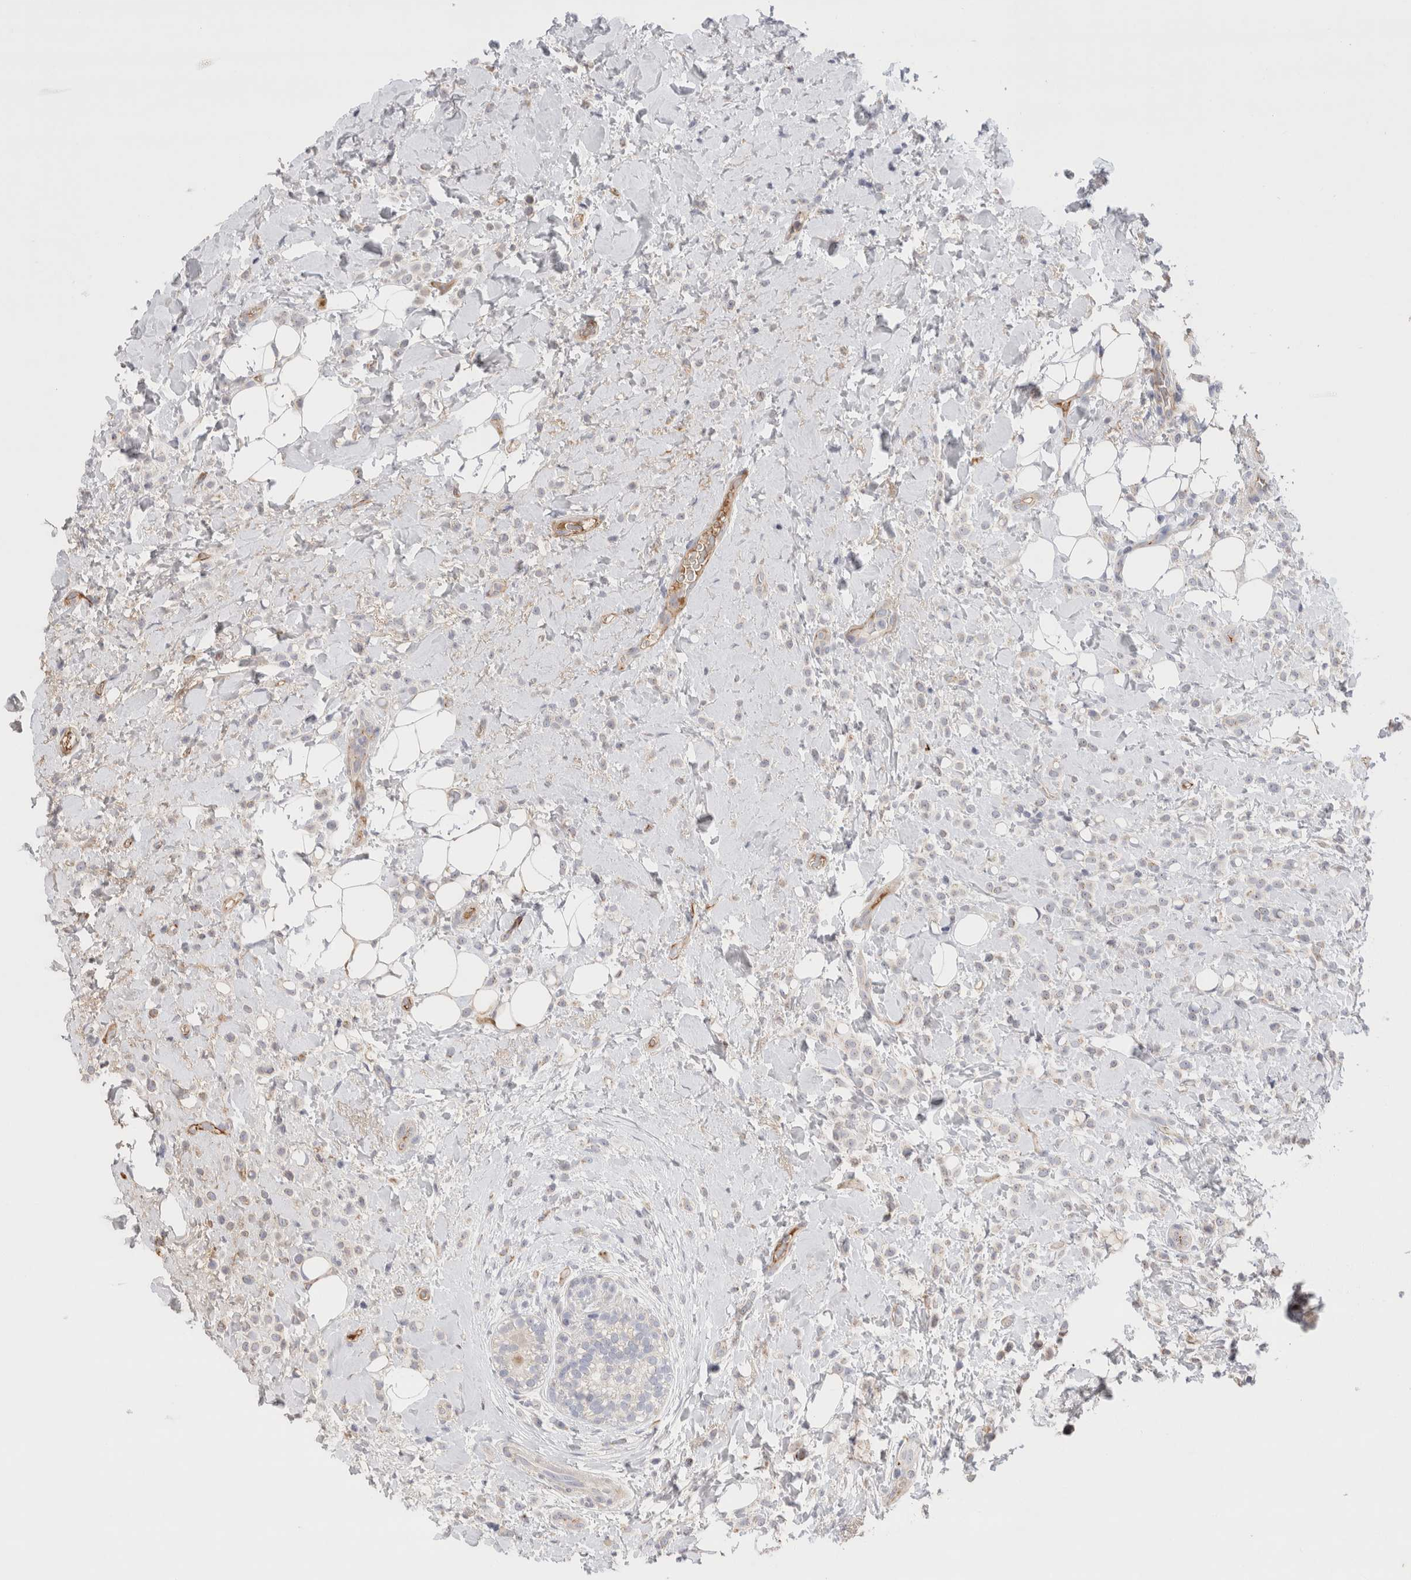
{"staining": {"intensity": "negative", "quantity": "none", "location": "none"}, "tissue": "breast cancer", "cell_type": "Tumor cells", "image_type": "cancer", "snomed": [{"axis": "morphology", "description": "Normal tissue, NOS"}, {"axis": "morphology", "description": "Lobular carcinoma"}, {"axis": "topography", "description": "Breast"}], "caption": "This is an IHC photomicrograph of human breast cancer (lobular carcinoma). There is no staining in tumor cells.", "gene": "ECHDC2", "patient": {"sex": "female", "age": 50}}